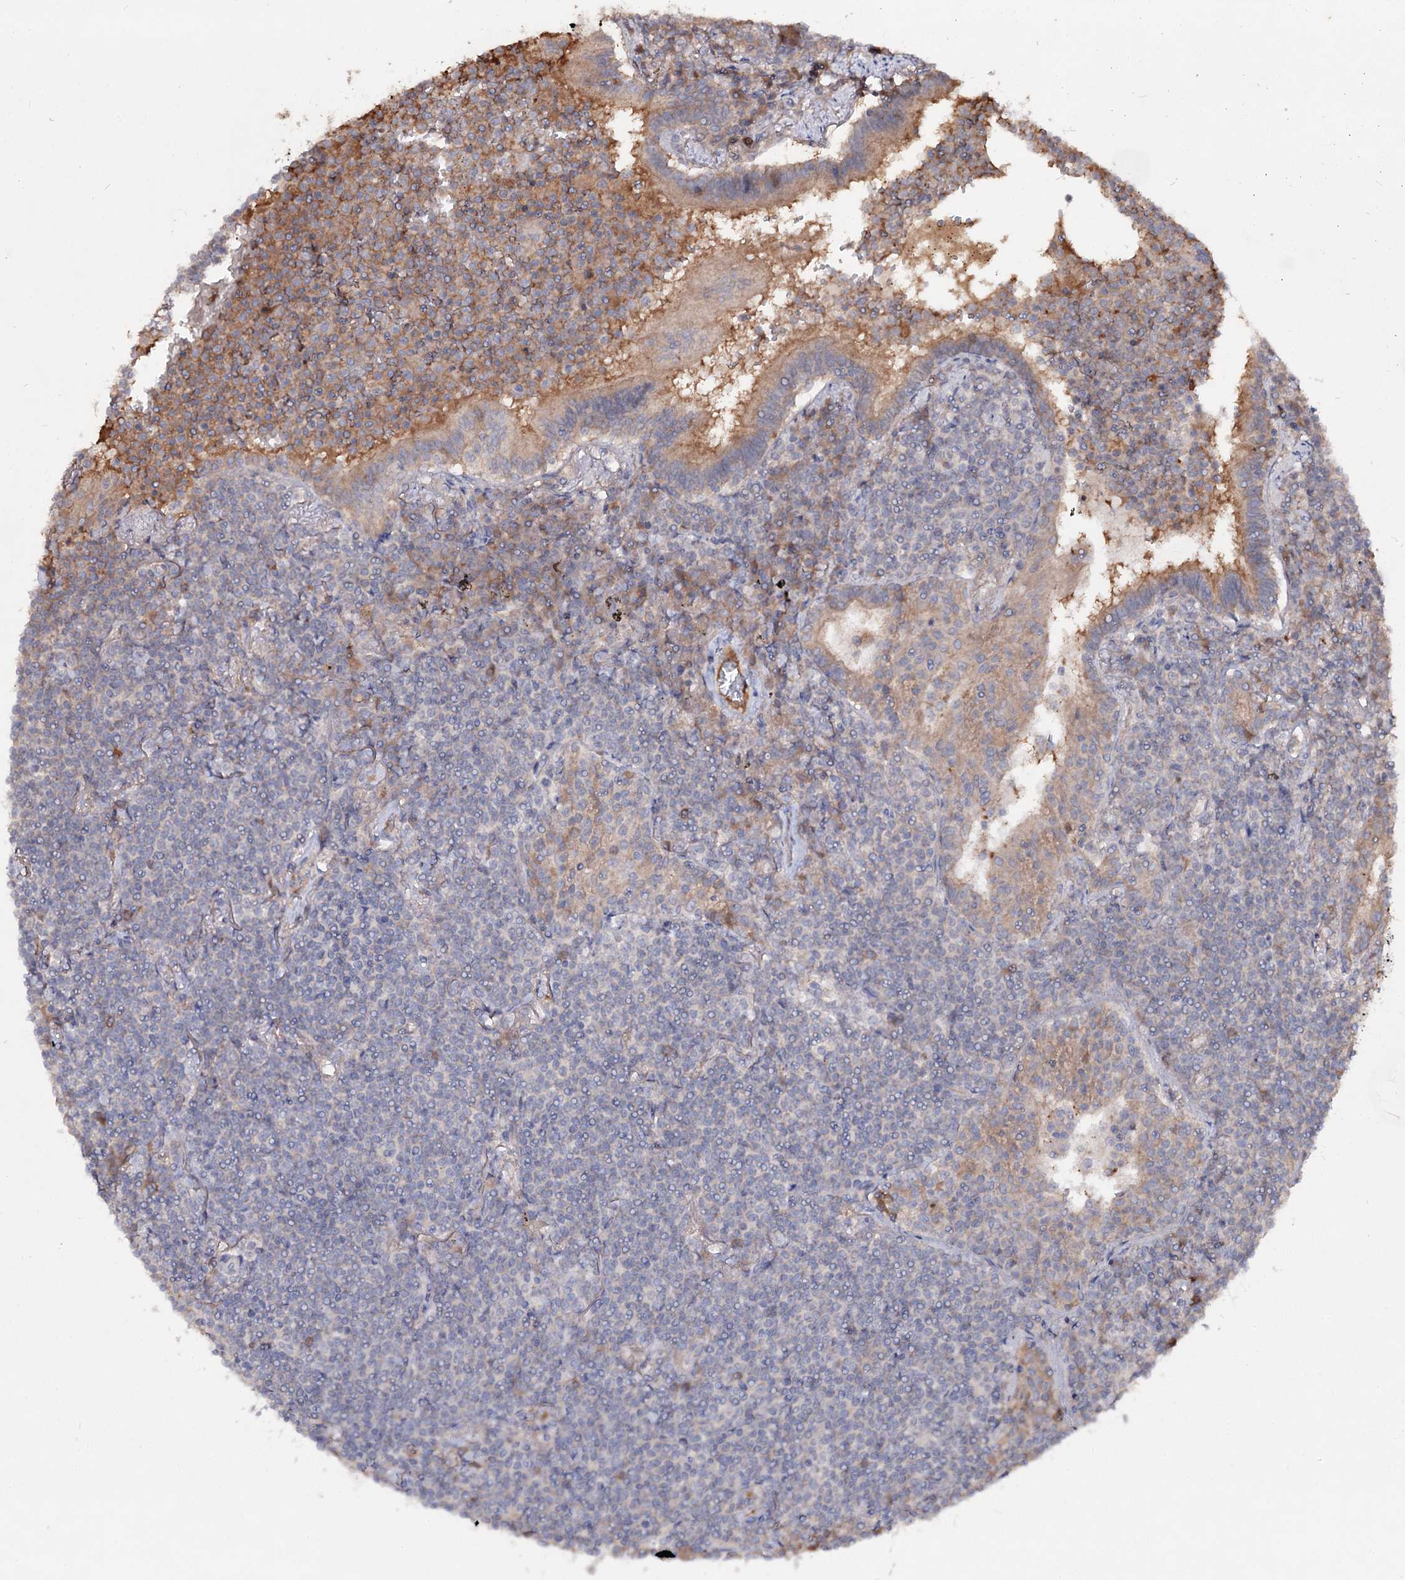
{"staining": {"intensity": "negative", "quantity": "none", "location": "none"}, "tissue": "lymphoma", "cell_type": "Tumor cells", "image_type": "cancer", "snomed": [{"axis": "morphology", "description": "Malignant lymphoma, non-Hodgkin's type, Low grade"}, {"axis": "topography", "description": "Lung"}], "caption": "Tumor cells are negative for protein expression in human lymphoma.", "gene": "ARFIP2", "patient": {"sex": "female", "age": 71}}